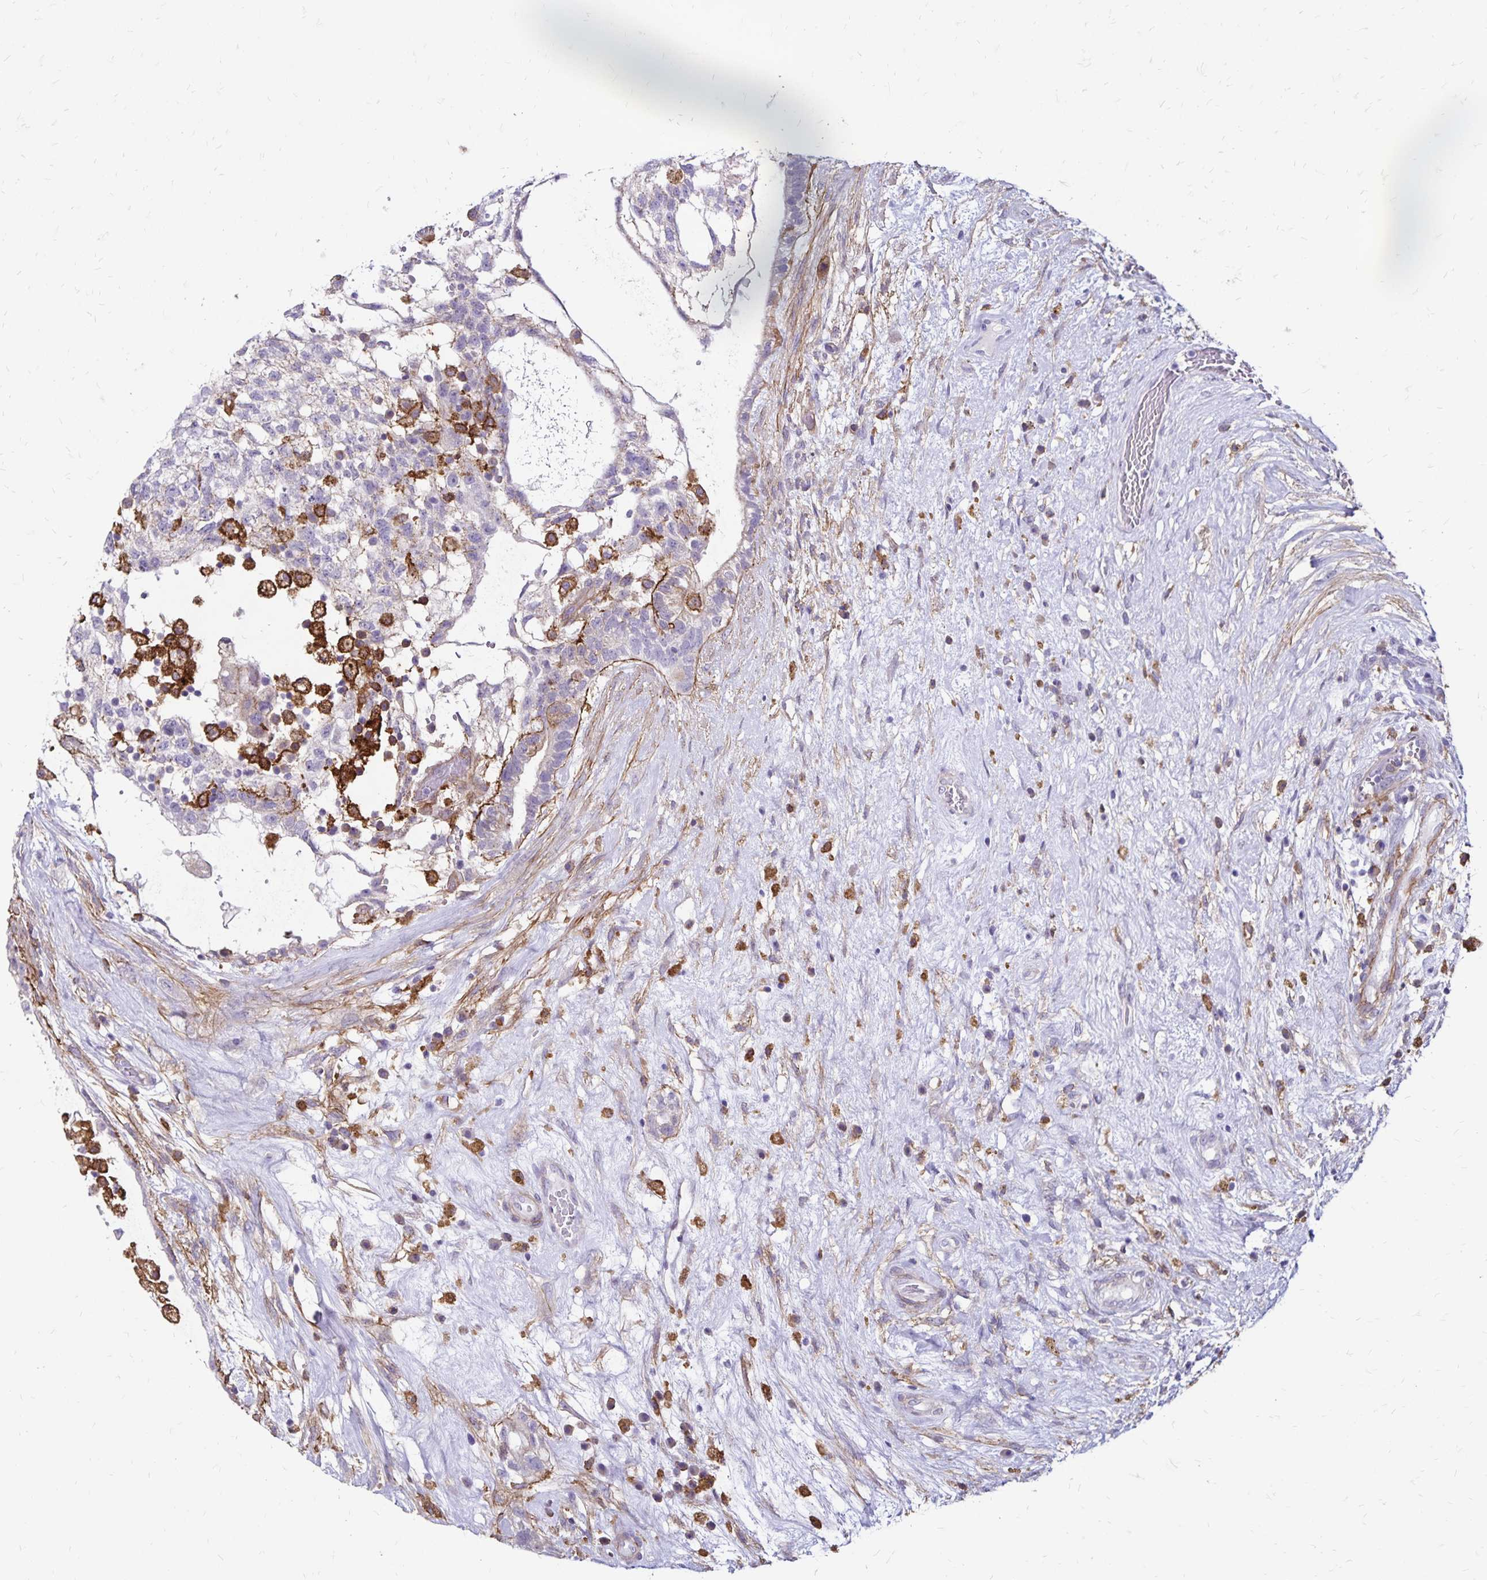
{"staining": {"intensity": "negative", "quantity": "none", "location": "none"}, "tissue": "testis cancer", "cell_type": "Tumor cells", "image_type": "cancer", "snomed": [{"axis": "morphology", "description": "Normal tissue, NOS"}, {"axis": "morphology", "description": "Carcinoma, Embryonal, NOS"}, {"axis": "topography", "description": "Testis"}], "caption": "Micrograph shows no protein expression in tumor cells of embryonal carcinoma (testis) tissue.", "gene": "TNS3", "patient": {"sex": "male", "age": 32}}